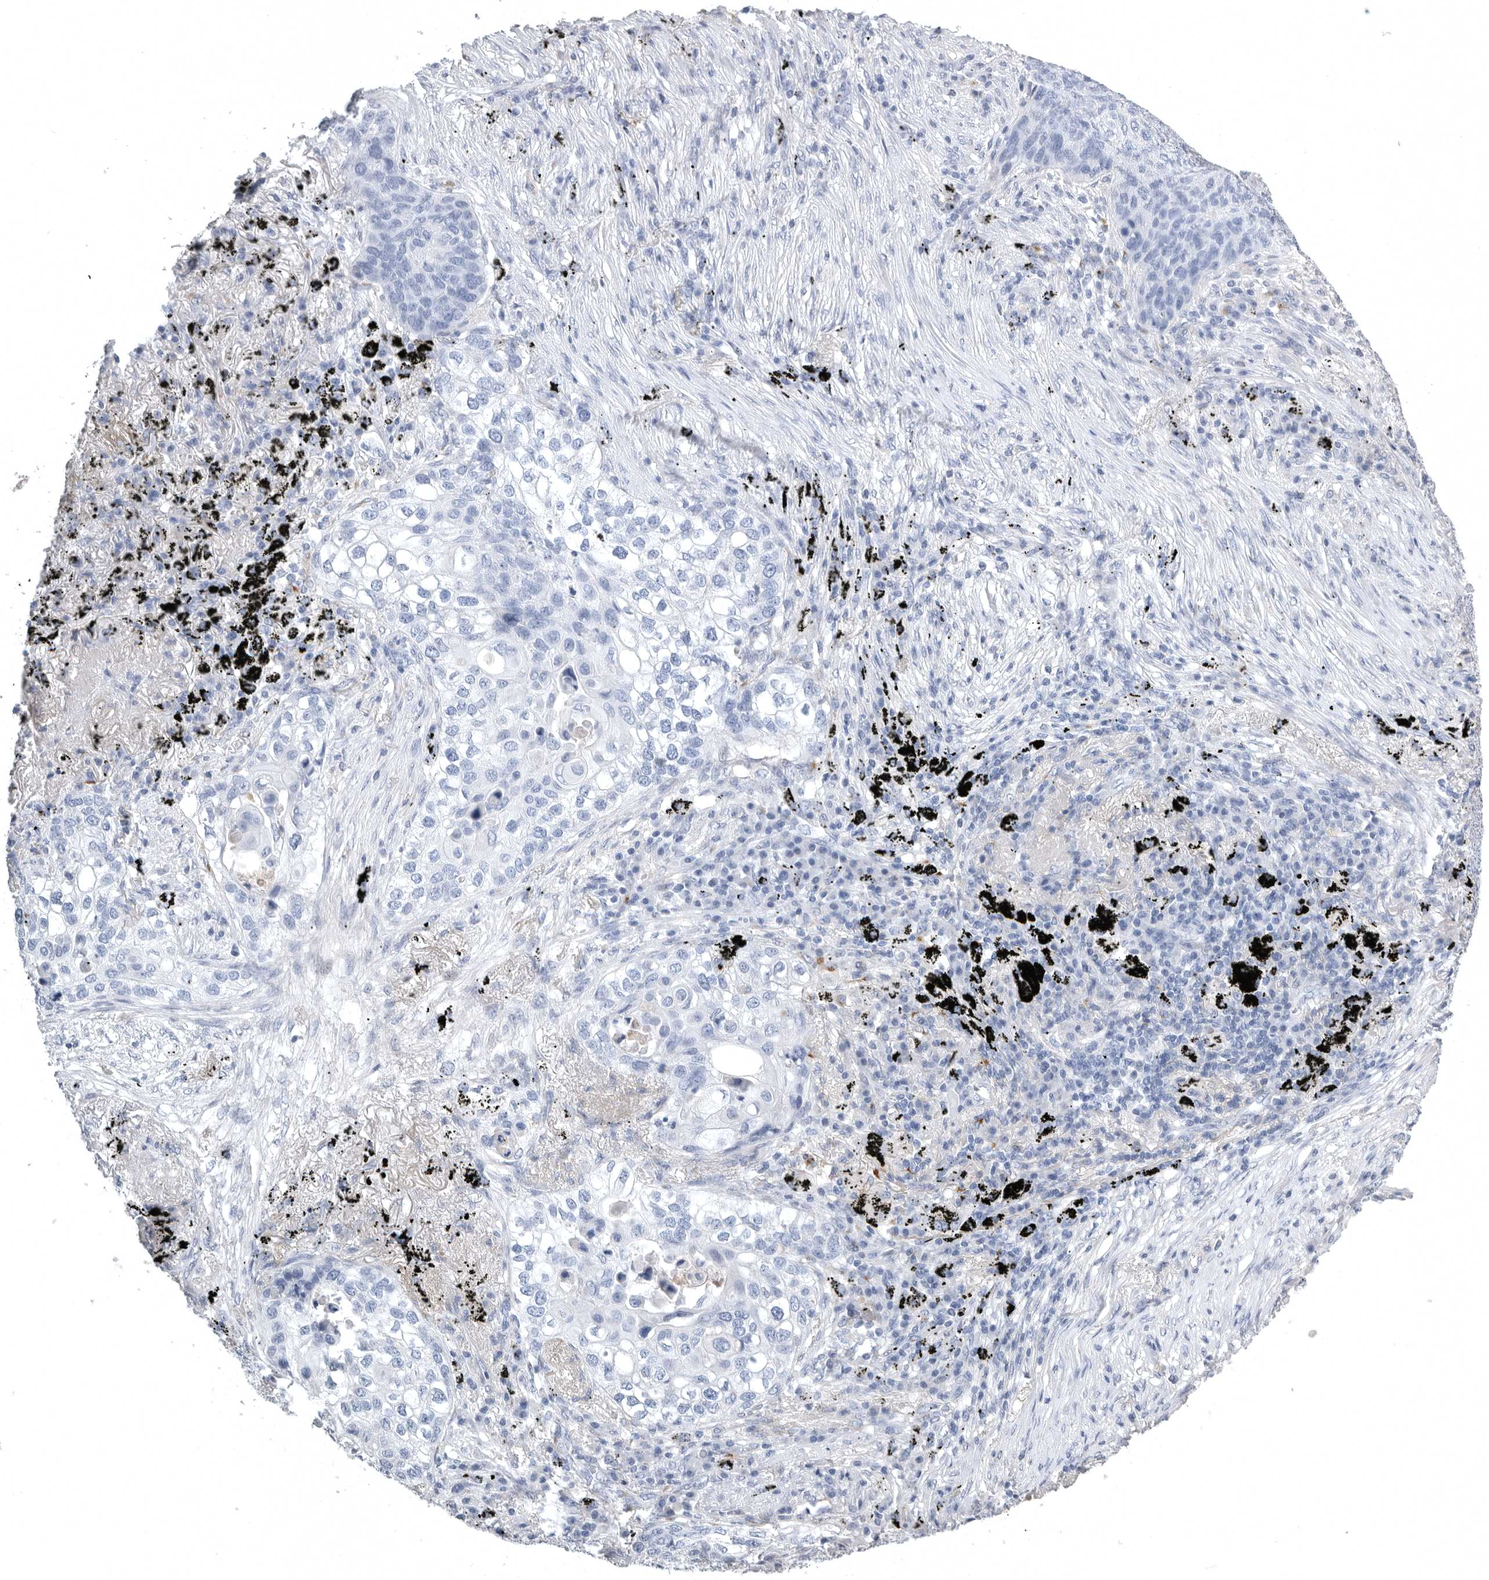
{"staining": {"intensity": "negative", "quantity": "none", "location": "none"}, "tissue": "lung cancer", "cell_type": "Tumor cells", "image_type": "cancer", "snomed": [{"axis": "morphology", "description": "Squamous cell carcinoma, NOS"}, {"axis": "topography", "description": "Lung"}], "caption": "This is an immunohistochemistry (IHC) histopathology image of human lung cancer (squamous cell carcinoma). There is no staining in tumor cells.", "gene": "TIMP1", "patient": {"sex": "female", "age": 63}}